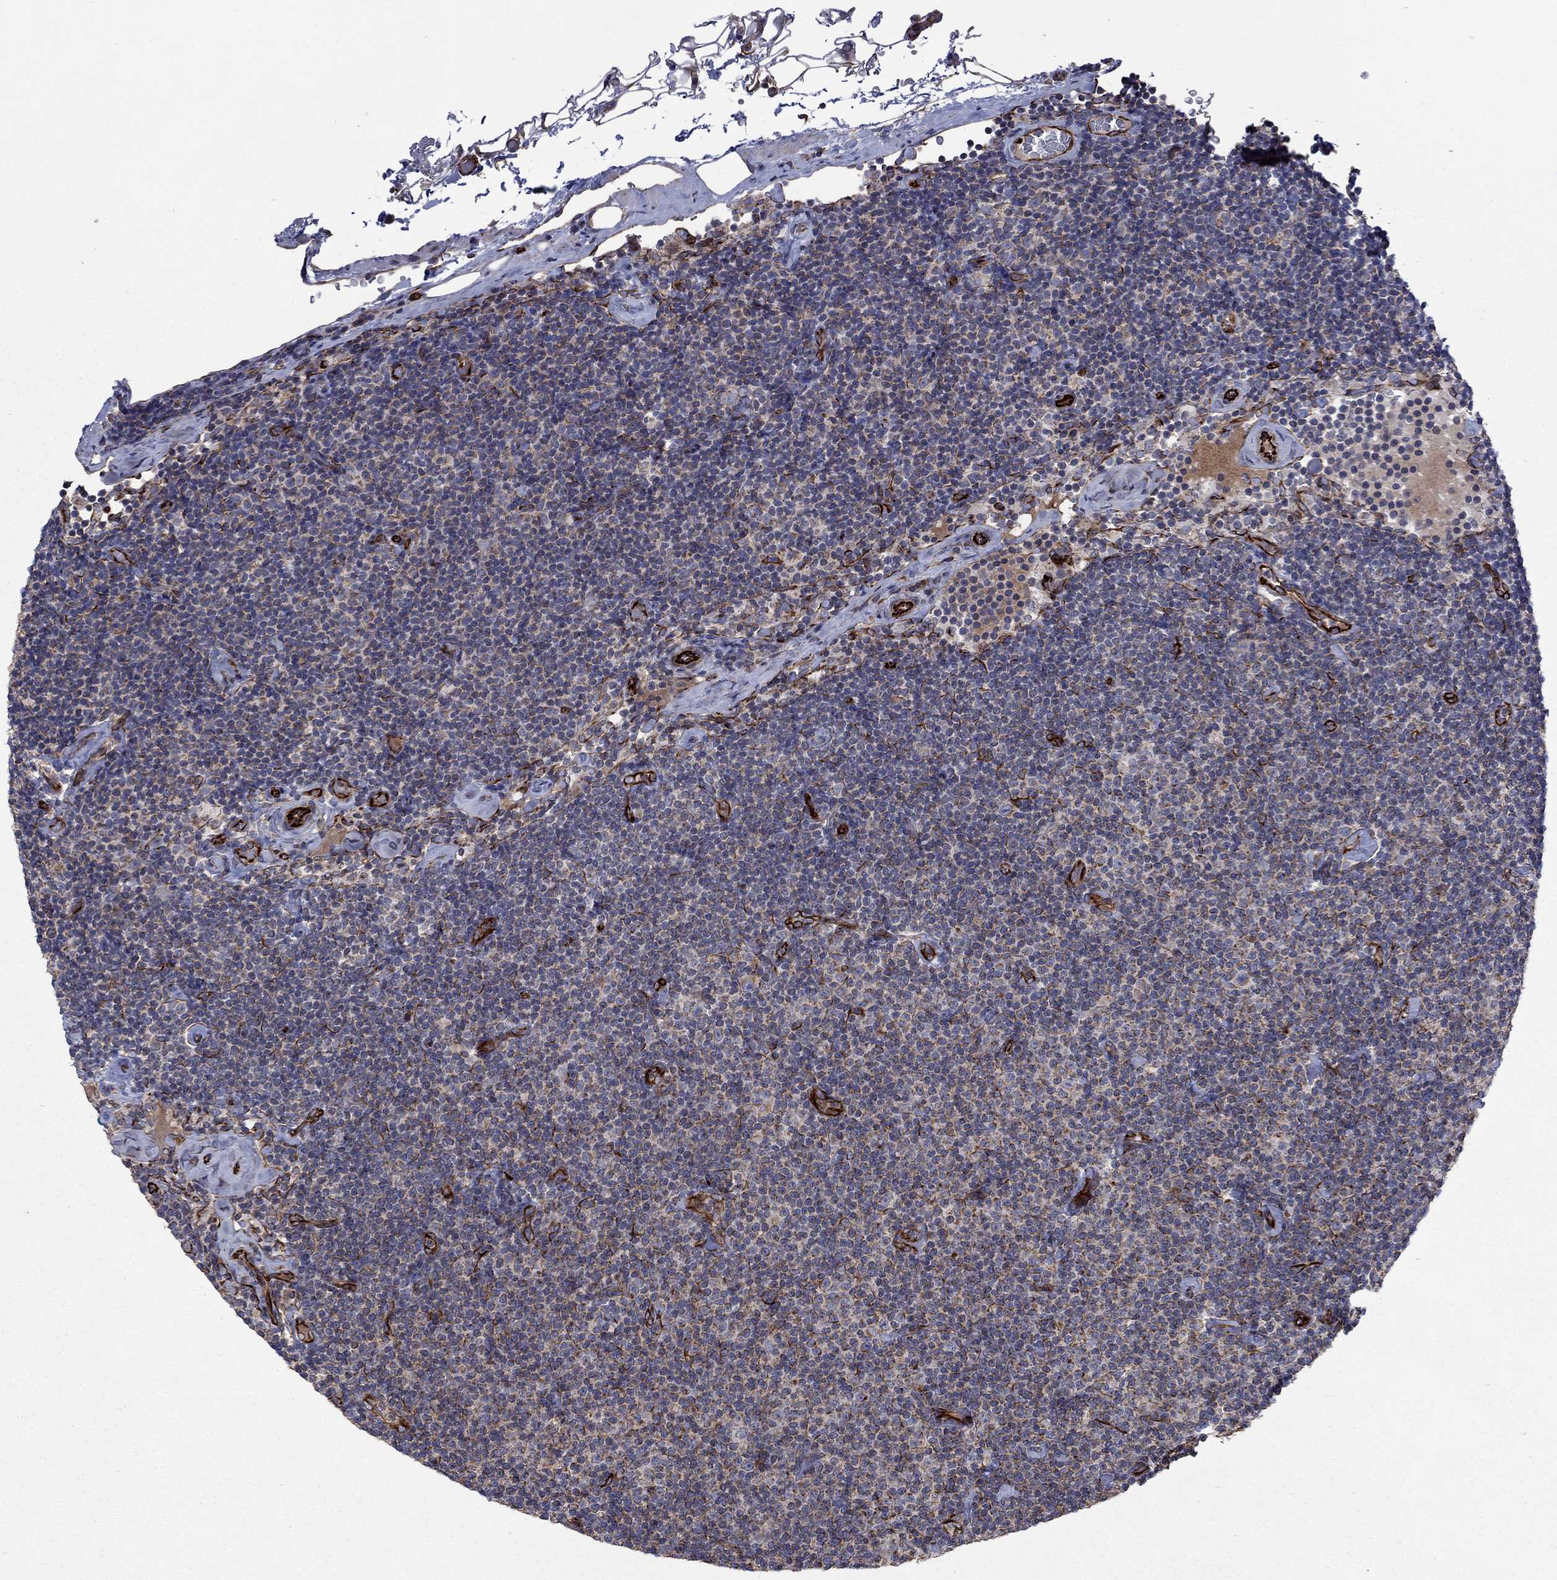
{"staining": {"intensity": "moderate", "quantity": "25%-75%", "location": "cytoplasmic/membranous"}, "tissue": "lymphoma", "cell_type": "Tumor cells", "image_type": "cancer", "snomed": [{"axis": "morphology", "description": "Malignant lymphoma, non-Hodgkin's type, Low grade"}, {"axis": "topography", "description": "Lymph node"}], "caption": "Immunohistochemistry (IHC) image of human lymphoma stained for a protein (brown), which shows medium levels of moderate cytoplasmic/membranous positivity in approximately 25%-75% of tumor cells.", "gene": "NDUFC1", "patient": {"sex": "male", "age": 81}}